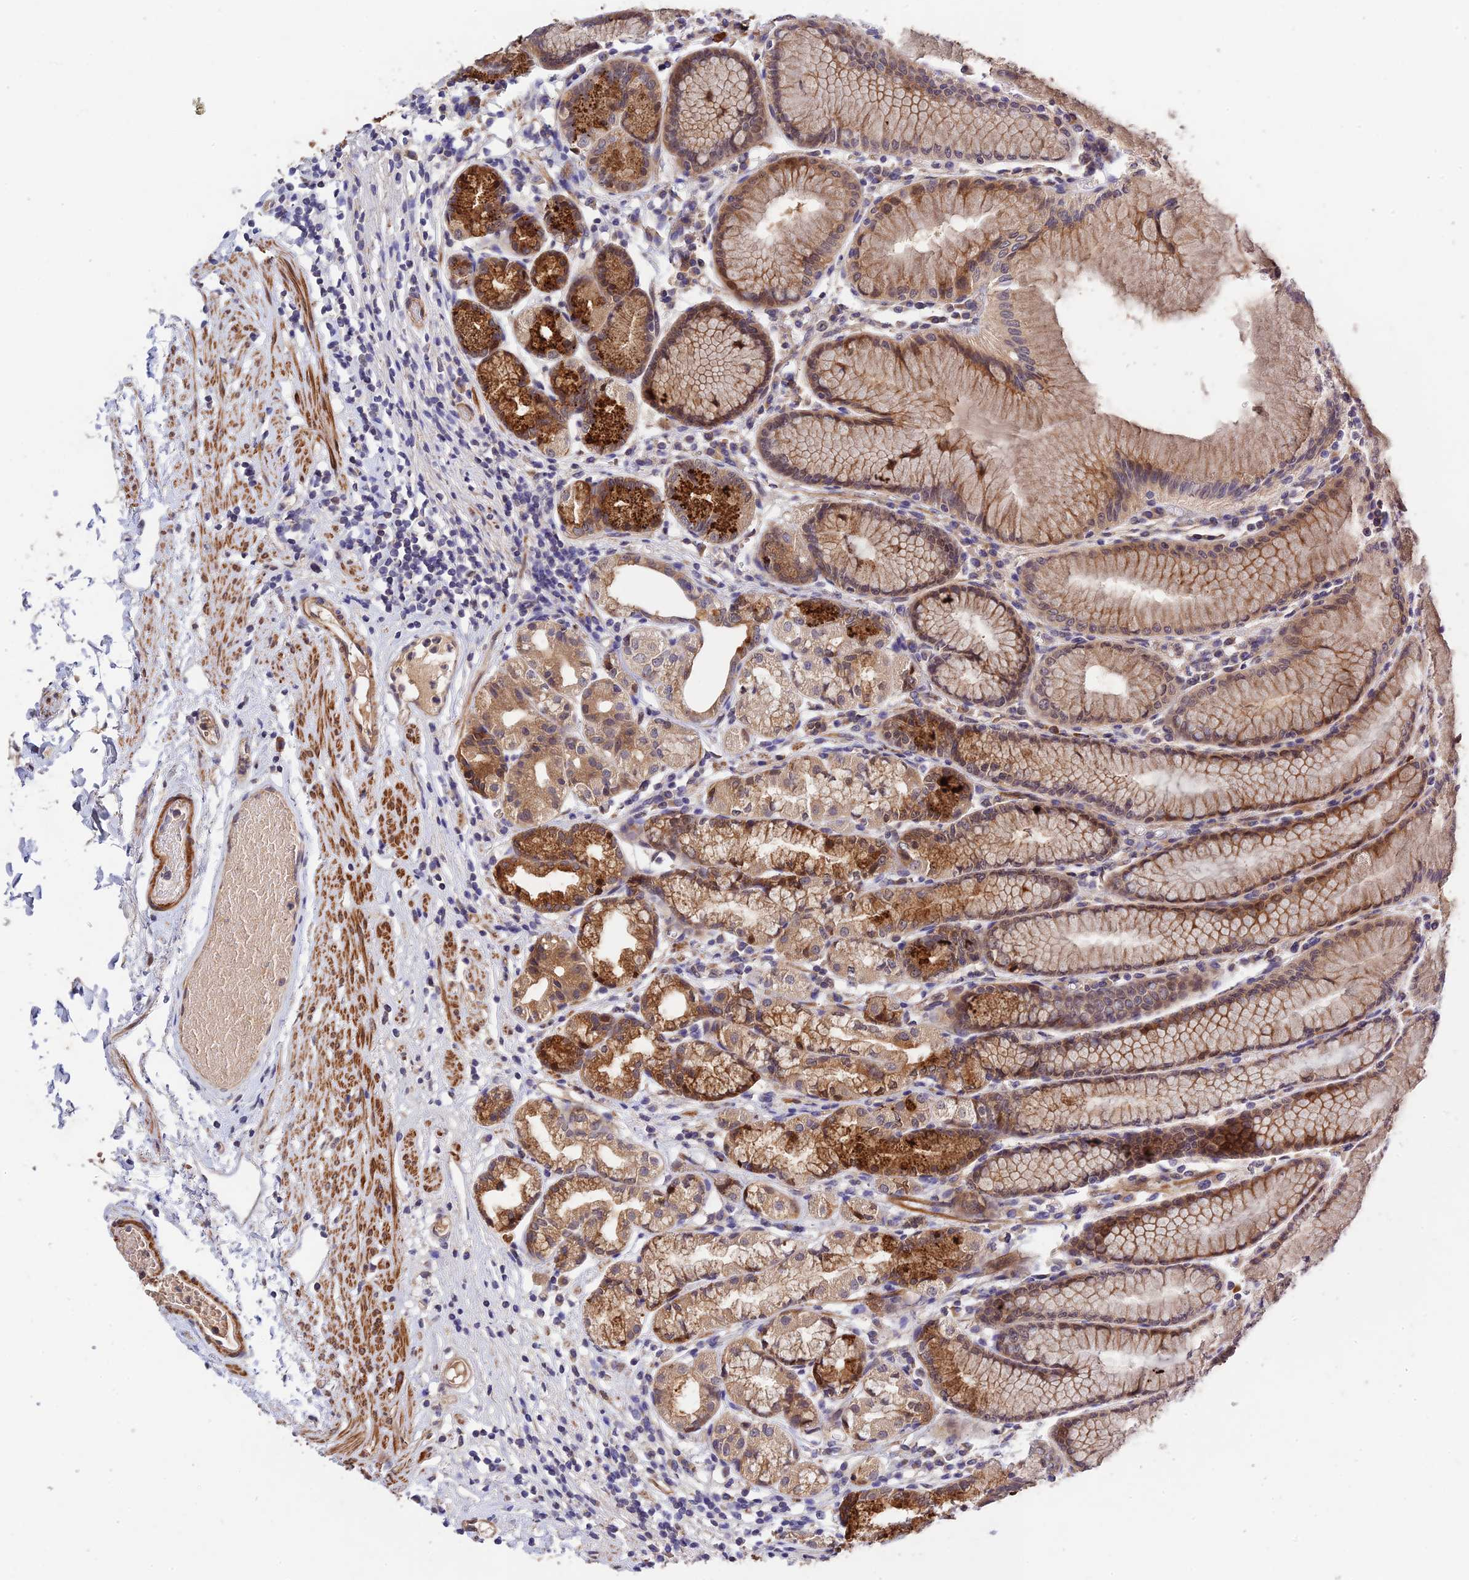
{"staining": {"intensity": "moderate", "quantity": ">75%", "location": "cytoplasmic/membranous"}, "tissue": "stomach", "cell_type": "Glandular cells", "image_type": "normal", "snomed": [{"axis": "morphology", "description": "Normal tissue, NOS"}, {"axis": "topography", "description": "Stomach"}], "caption": "Stomach stained with DAB (3,3'-diaminobenzidine) immunohistochemistry (IHC) shows medium levels of moderate cytoplasmic/membranous expression in about >75% of glandular cells. The staining was performed using DAB (3,3'-diaminobenzidine), with brown indicating positive protein expression. Nuclei are stained blue with hematoxylin.", "gene": "CWH43", "patient": {"sex": "female", "age": 57}}